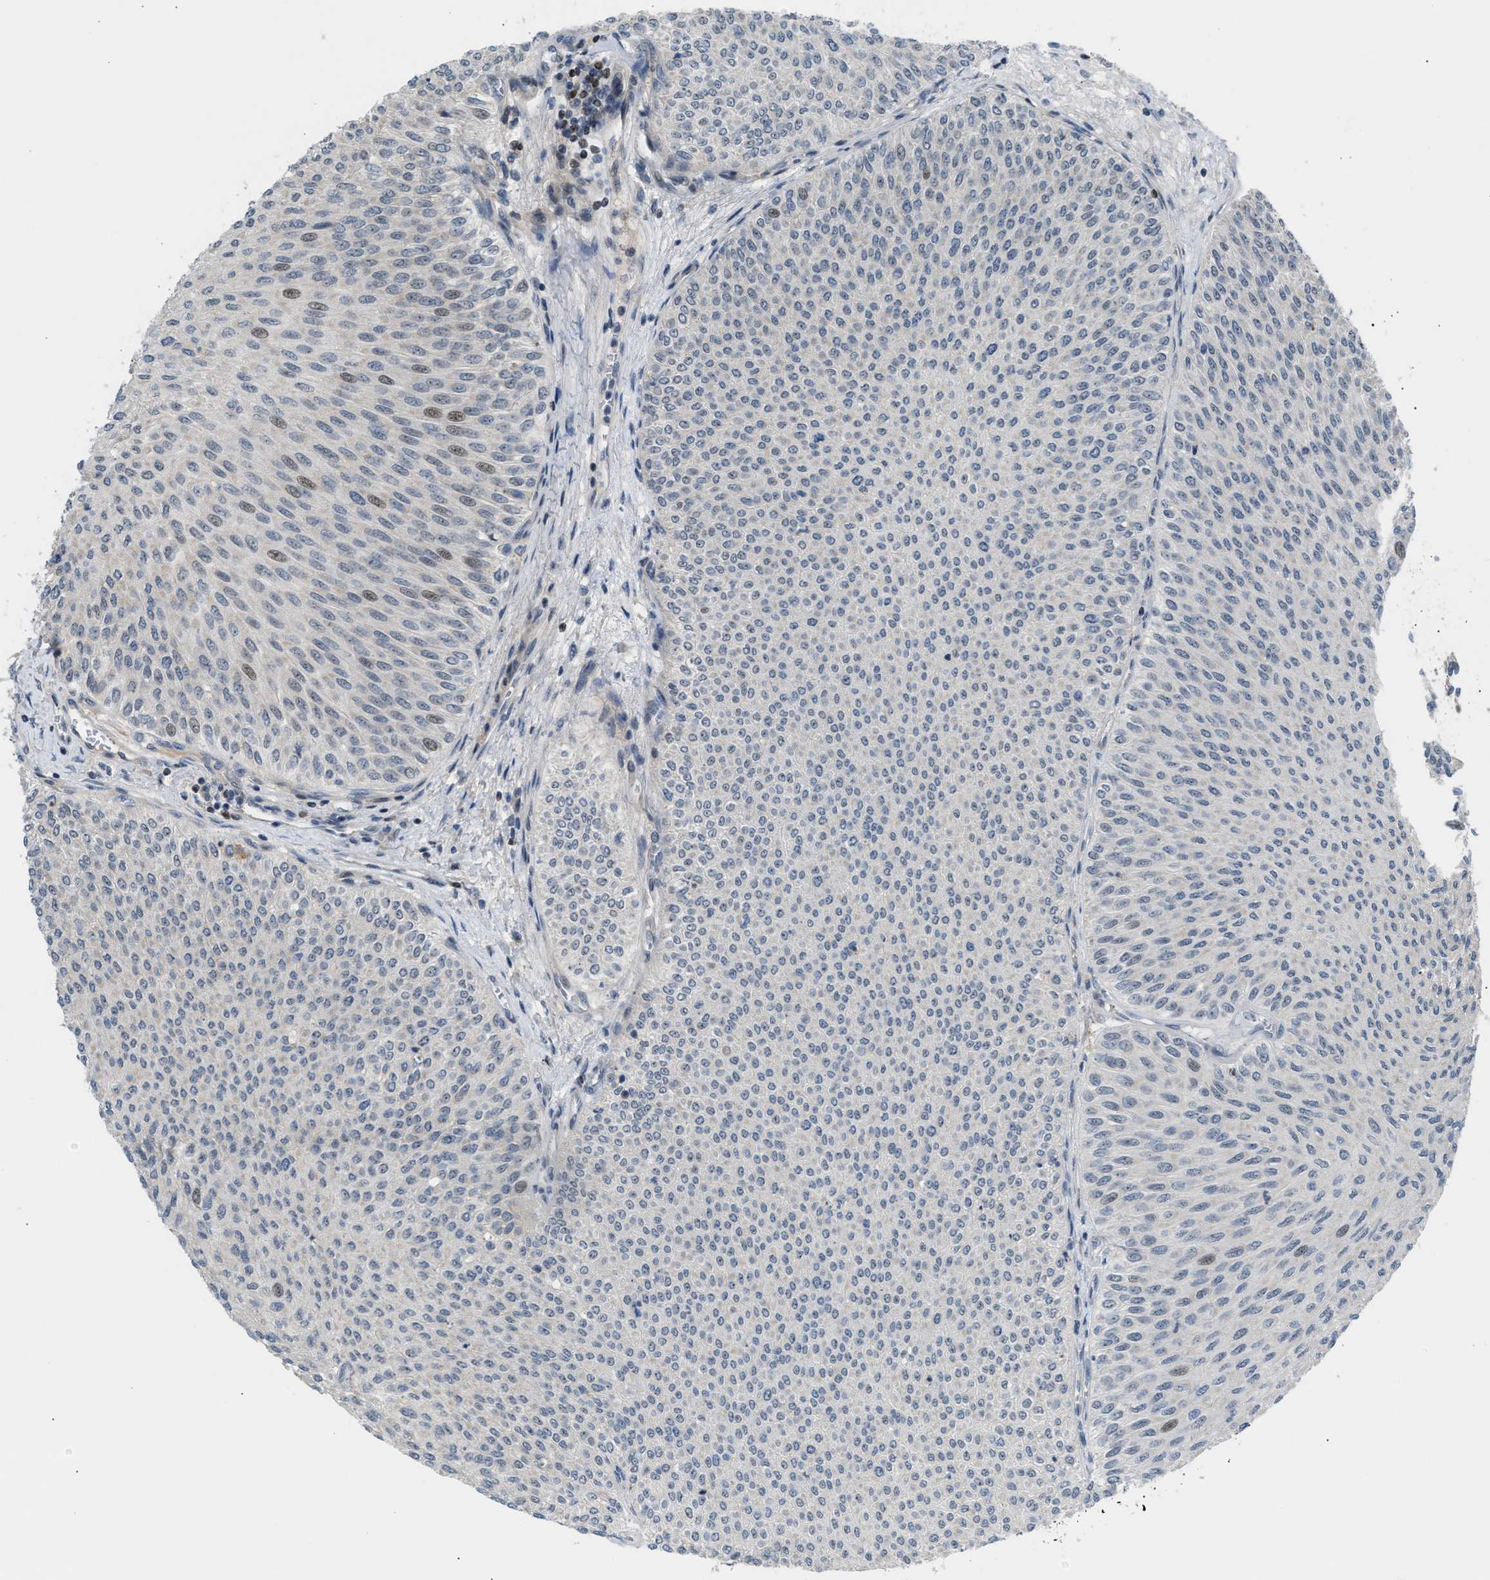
{"staining": {"intensity": "moderate", "quantity": "<25%", "location": "cytoplasmic/membranous,nuclear"}, "tissue": "urothelial cancer", "cell_type": "Tumor cells", "image_type": "cancer", "snomed": [{"axis": "morphology", "description": "Urothelial carcinoma, Low grade"}, {"axis": "topography", "description": "Urinary bladder"}], "caption": "Approximately <25% of tumor cells in urothelial cancer demonstrate moderate cytoplasmic/membranous and nuclear protein expression as visualized by brown immunohistochemical staining.", "gene": "NPS", "patient": {"sex": "male", "age": 78}}